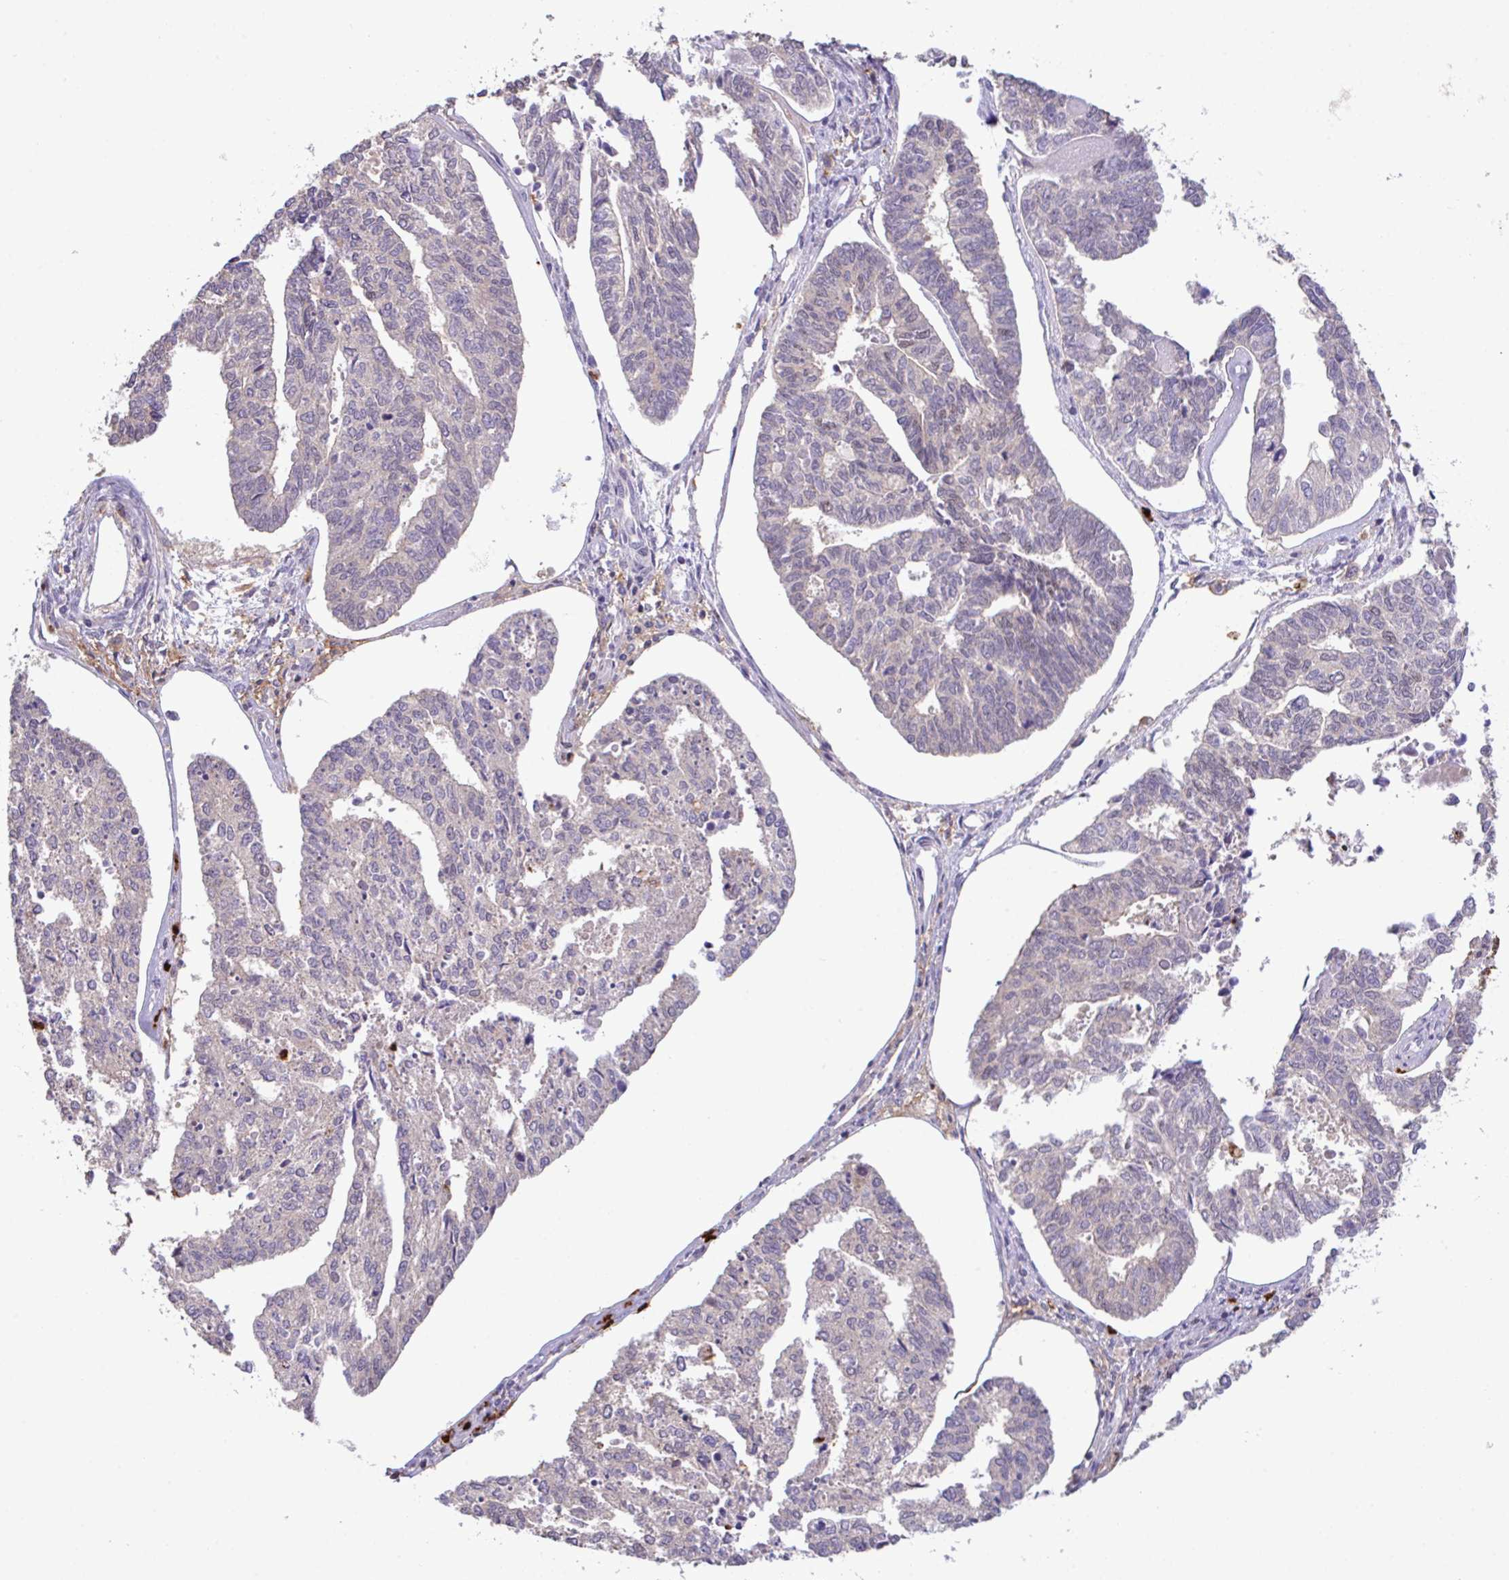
{"staining": {"intensity": "negative", "quantity": "none", "location": "none"}, "tissue": "endometrial cancer", "cell_type": "Tumor cells", "image_type": "cancer", "snomed": [{"axis": "morphology", "description": "Adenocarcinoma, NOS"}, {"axis": "topography", "description": "Endometrium"}], "caption": "An image of human endometrial adenocarcinoma is negative for staining in tumor cells. (DAB (3,3'-diaminobenzidine) immunohistochemistry, high magnification).", "gene": "OR6K3", "patient": {"sex": "female", "age": 73}}